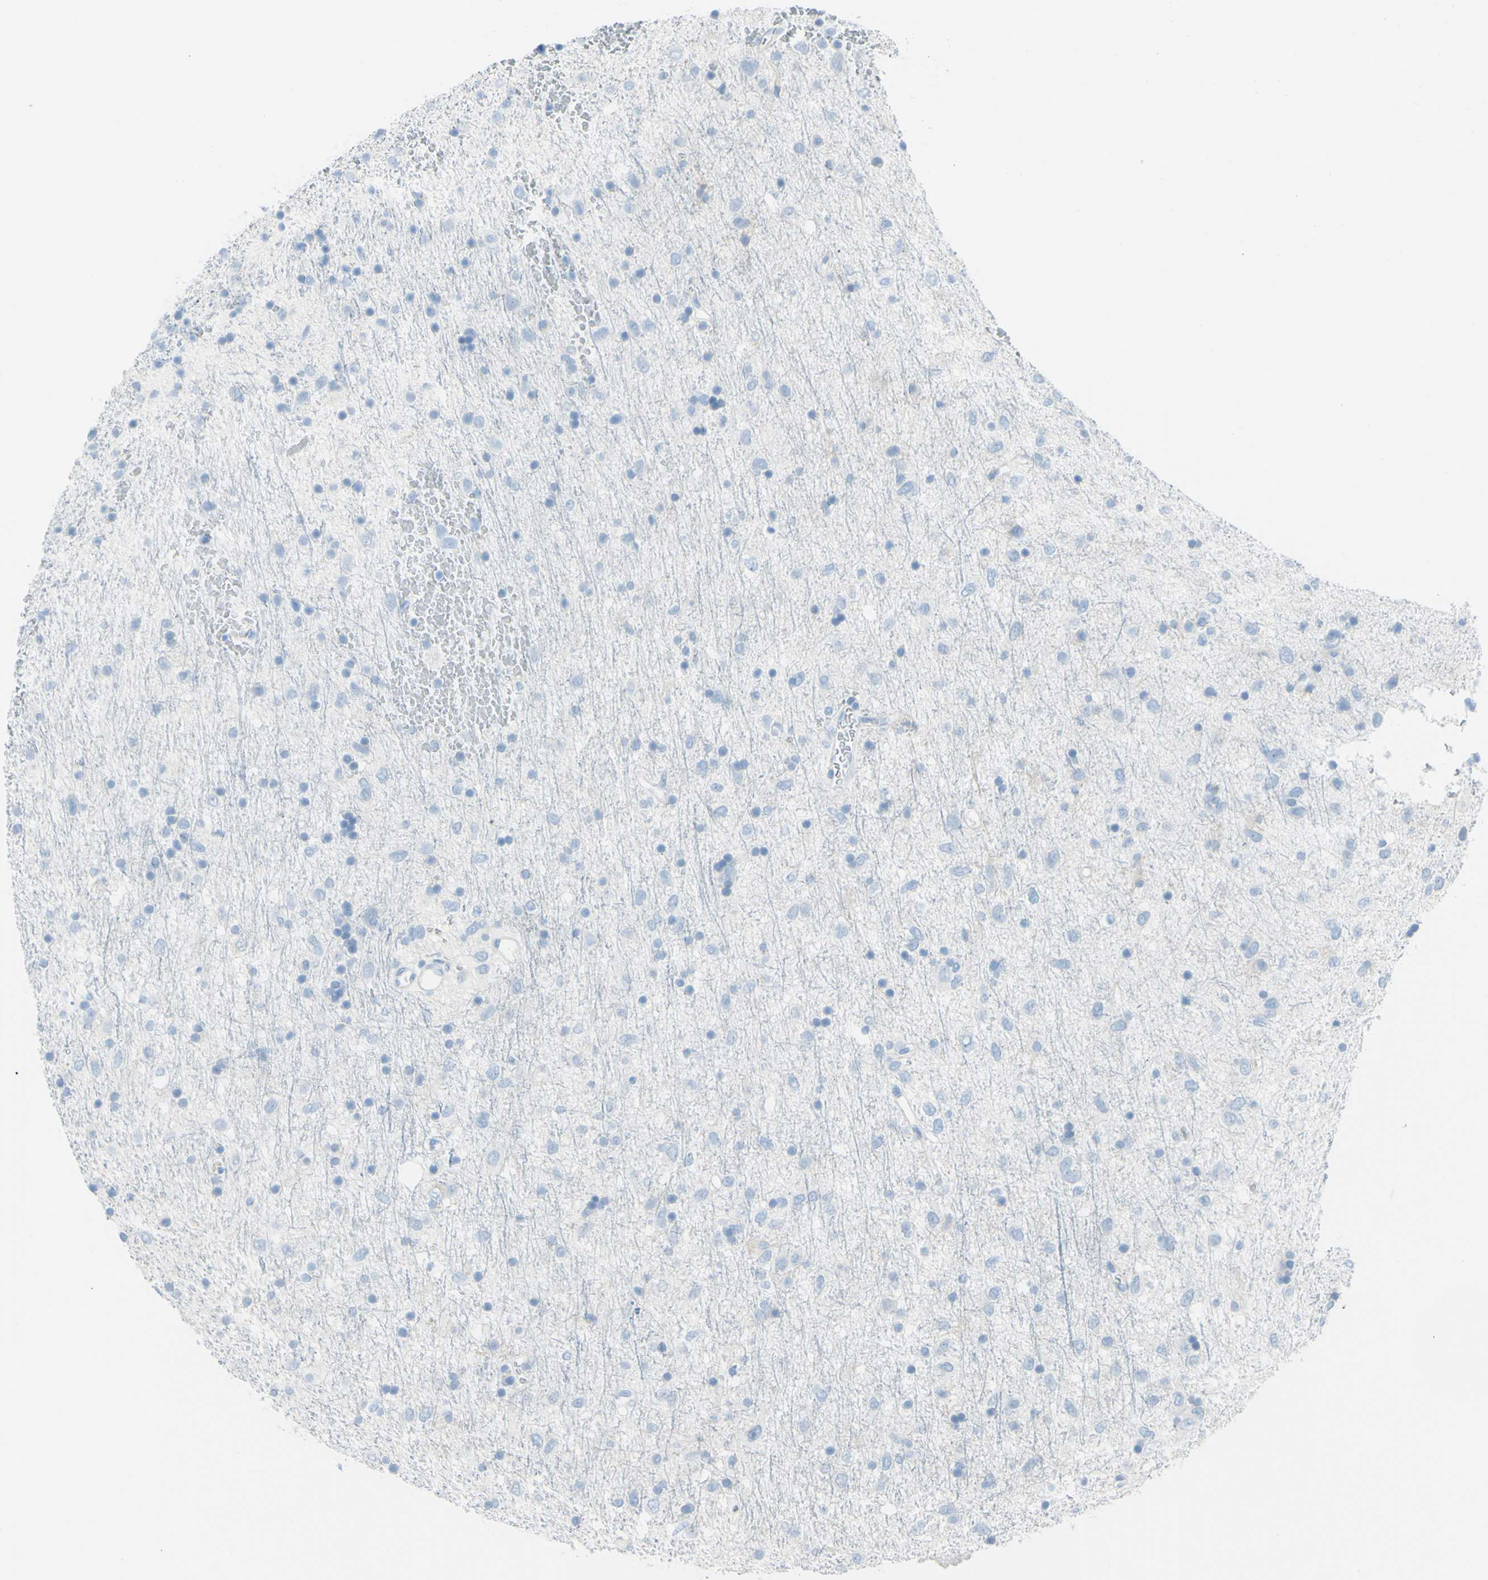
{"staining": {"intensity": "negative", "quantity": "none", "location": "none"}, "tissue": "glioma", "cell_type": "Tumor cells", "image_type": "cancer", "snomed": [{"axis": "morphology", "description": "Glioma, malignant, Low grade"}, {"axis": "topography", "description": "Brain"}], "caption": "The histopathology image demonstrates no staining of tumor cells in glioma.", "gene": "TFPI2", "patient": {"sex": "male", "age": 77}}